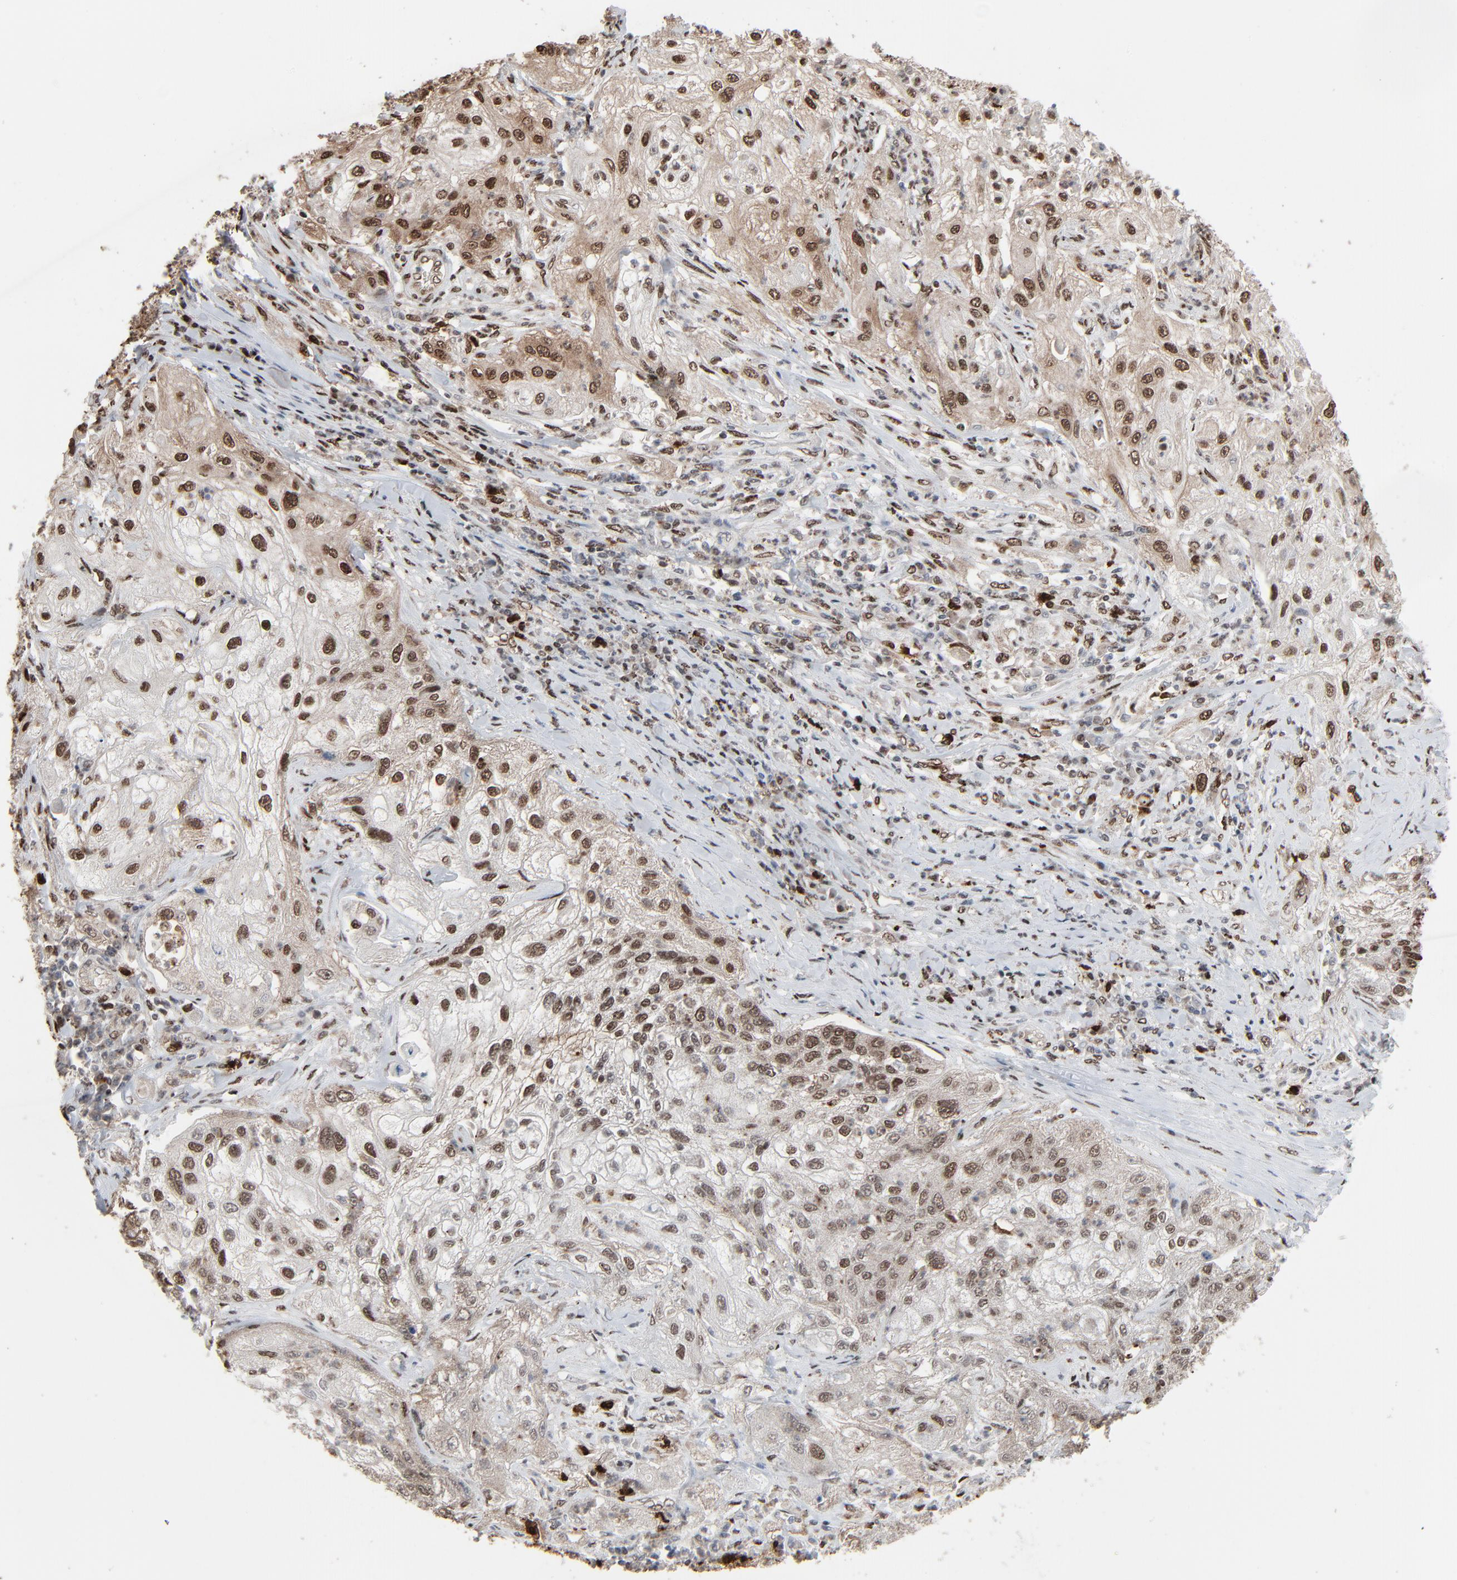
{"staining": {"intensity": "strong", "quantity": ">75%", "location": "cytoplasmic/membranous,nuclear"}, "tissue": "lung cancer", "cell_type": "Tumor cells", "image_type": "cancer", "snomed": [{"axis": "morphology", "description": "Inflammation, NOS"}, {"axis": "morphology", "description": "Squamous cell carcinoma, NOS"}, {"axis": "topography", "description": "Lymph node"}, {"axis": "topography", "description": "Soft tissue"}, {"axis": "topography", "description": "Lung"}], "caption": "Immunohistochemical staining of lung squamous cell carcinoma reveals strong cytoplasmic/membranous and nuclear protein positivity in approximately >75% of tumor cells. Immunohistochemistry (ihc) stains the protein in brown and the nuclei are stained blue.", "gene": "MEIS2", "patient": {"sex": "male", "age": 66}}